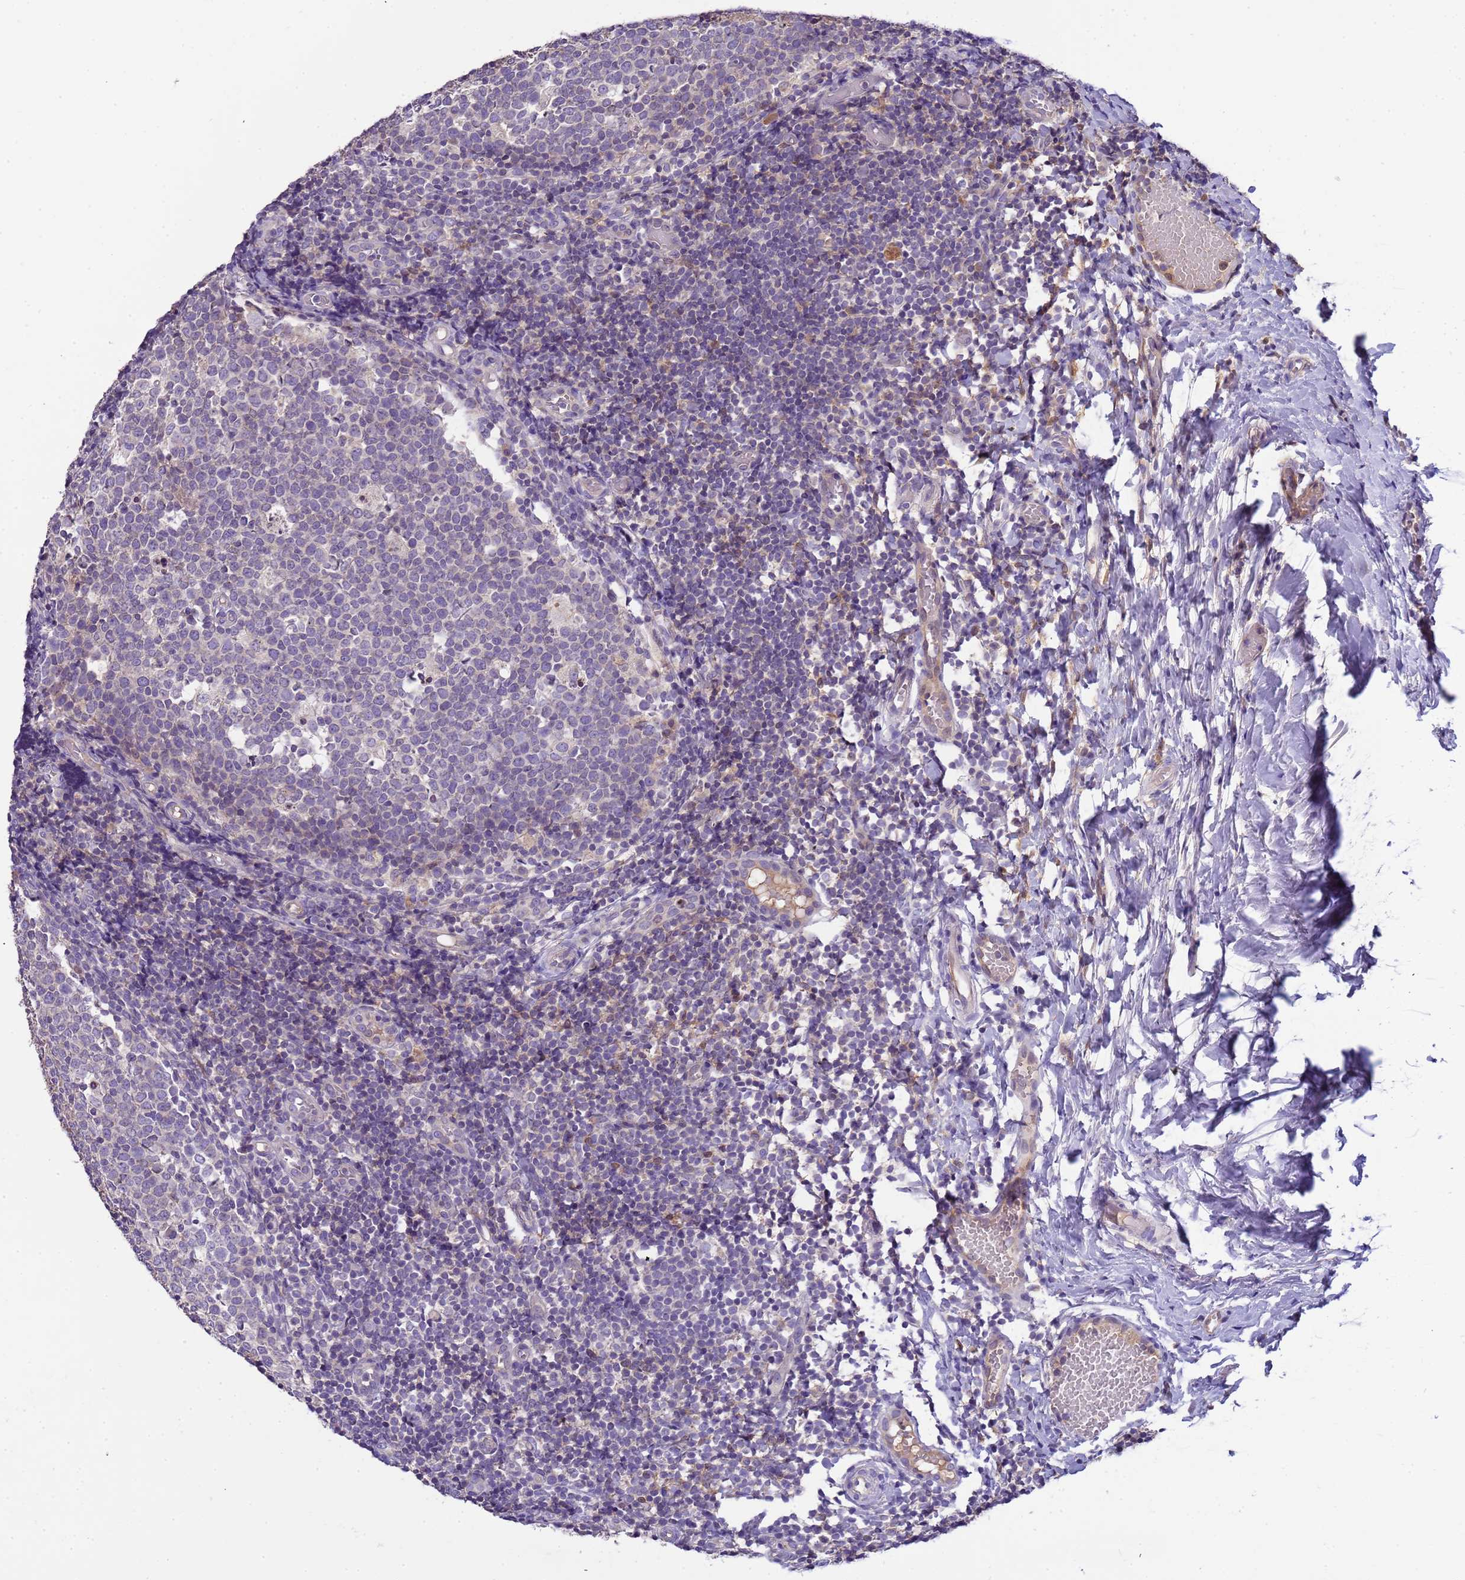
{"staining": {"intensity": "negative", "quantity": "none", "location": "none"}, "tissue": "tonsil", "cell_type": "Germinal center cells", "image_type": "normal", "snomed": [{"axis": "morphology", "description": "Normal tissue, NOS"}, {"axis": "topography", "description": "Tonsil"}], "caption": "Immunohistochemistry (IHC) histopathology image of normal tonsil stained for a protein (brown), which exhibits no expression in germinal center cells.", "gene": "PLCXD3", "patient": {"sex": "female", "age": 19}}